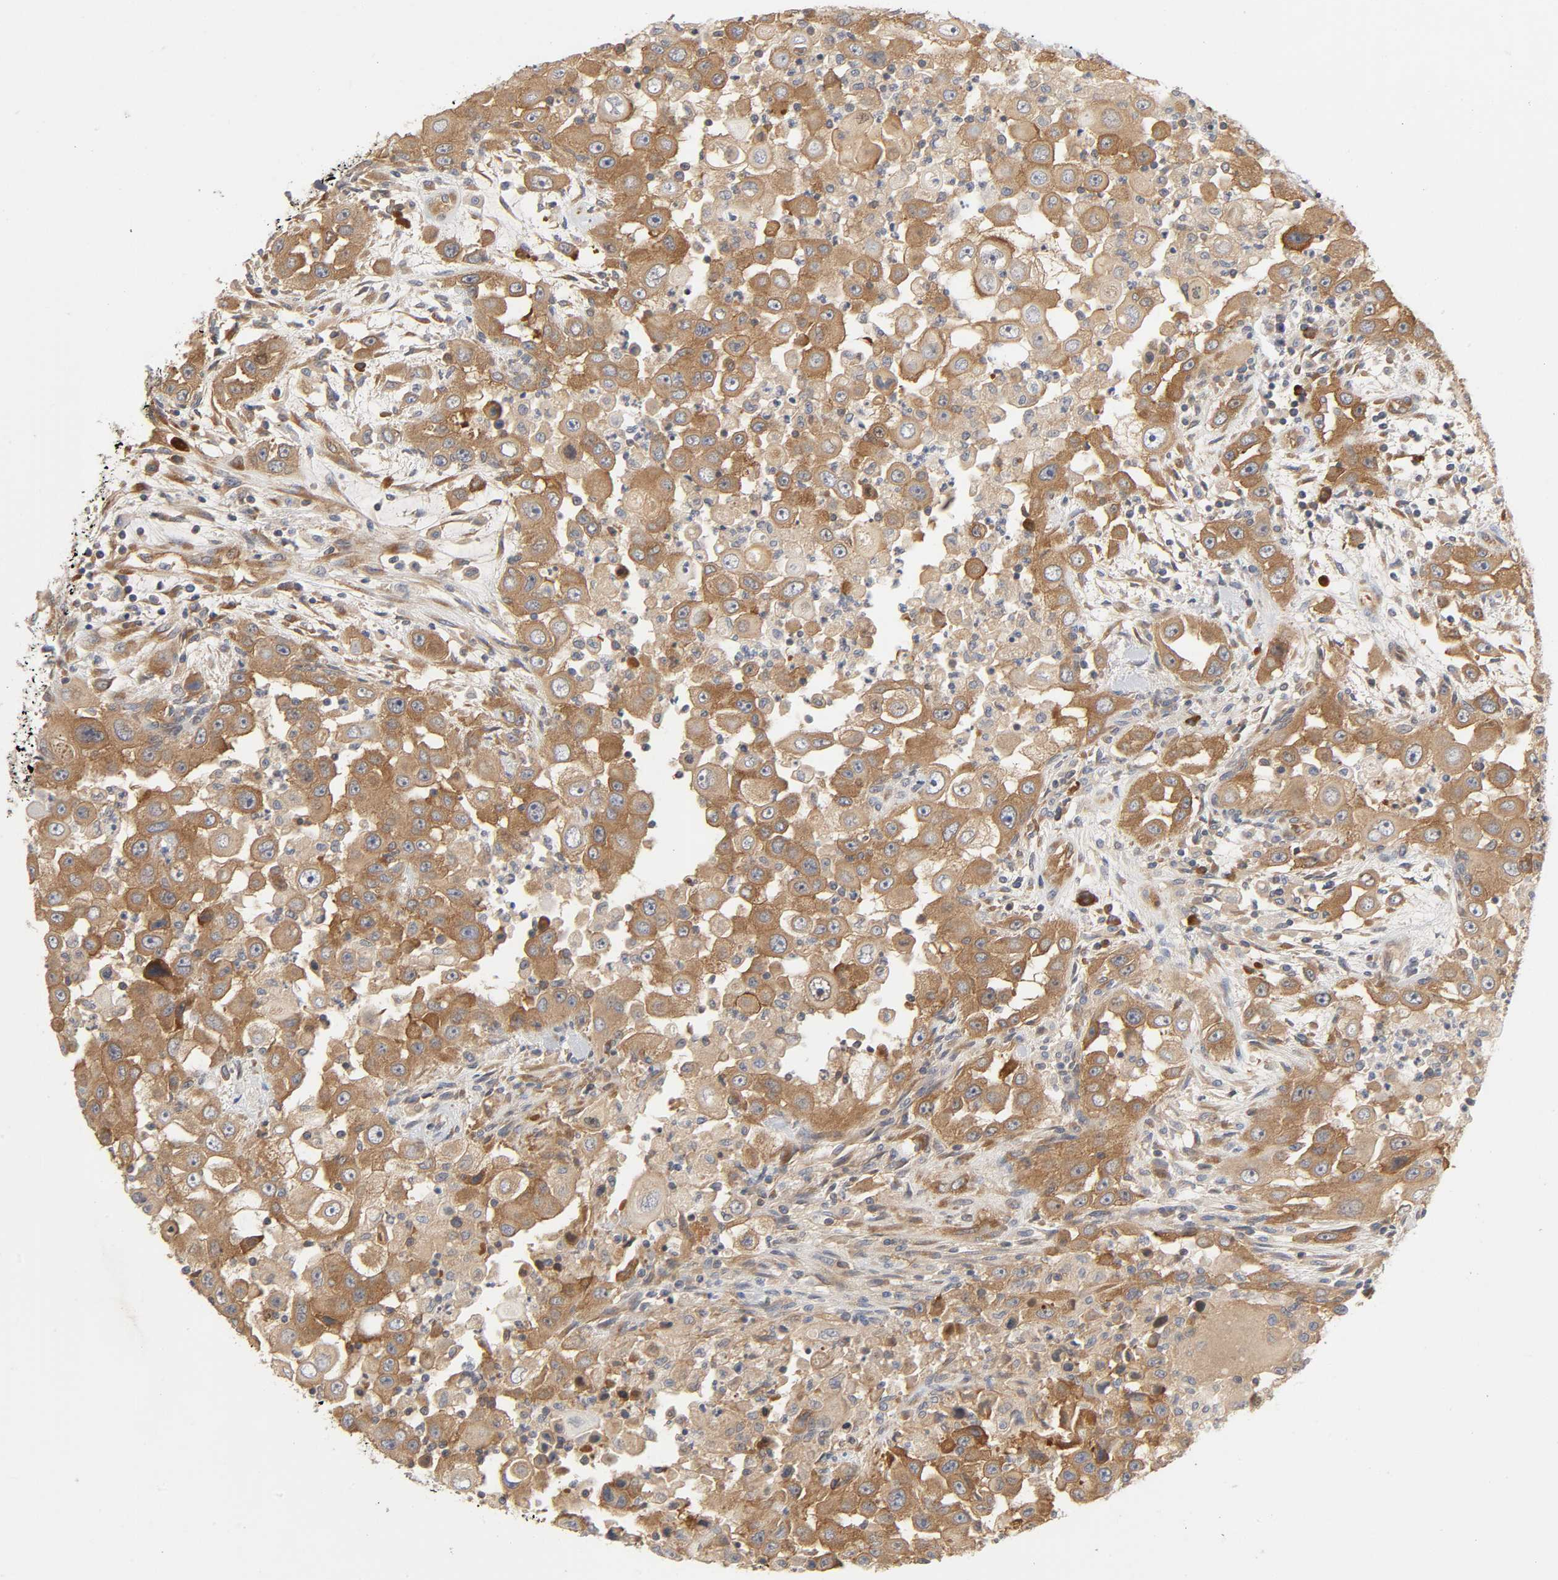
{"staining": {"intensity": "moderate", "quantity": ">75%", "location": "cytoplasmic/membranous"}, "tissue": "head and neck cancer", "cell_type": "Tumor cells", "image_type": "cancer", "snomed": [{"axis": "morphology", "description": "Carcinoma, NOS"}, {"axis": "topography", "description": "Head-Neck"}], "caption": "This histopathology image displays immunohistochemistry staining of human head and neck cancer, with medium moderate cytoplasmic/membranous expression in about >75% of tumor cells.", "gene": "SCHIP1", "patient": {"sex": "male", "age": 87}}